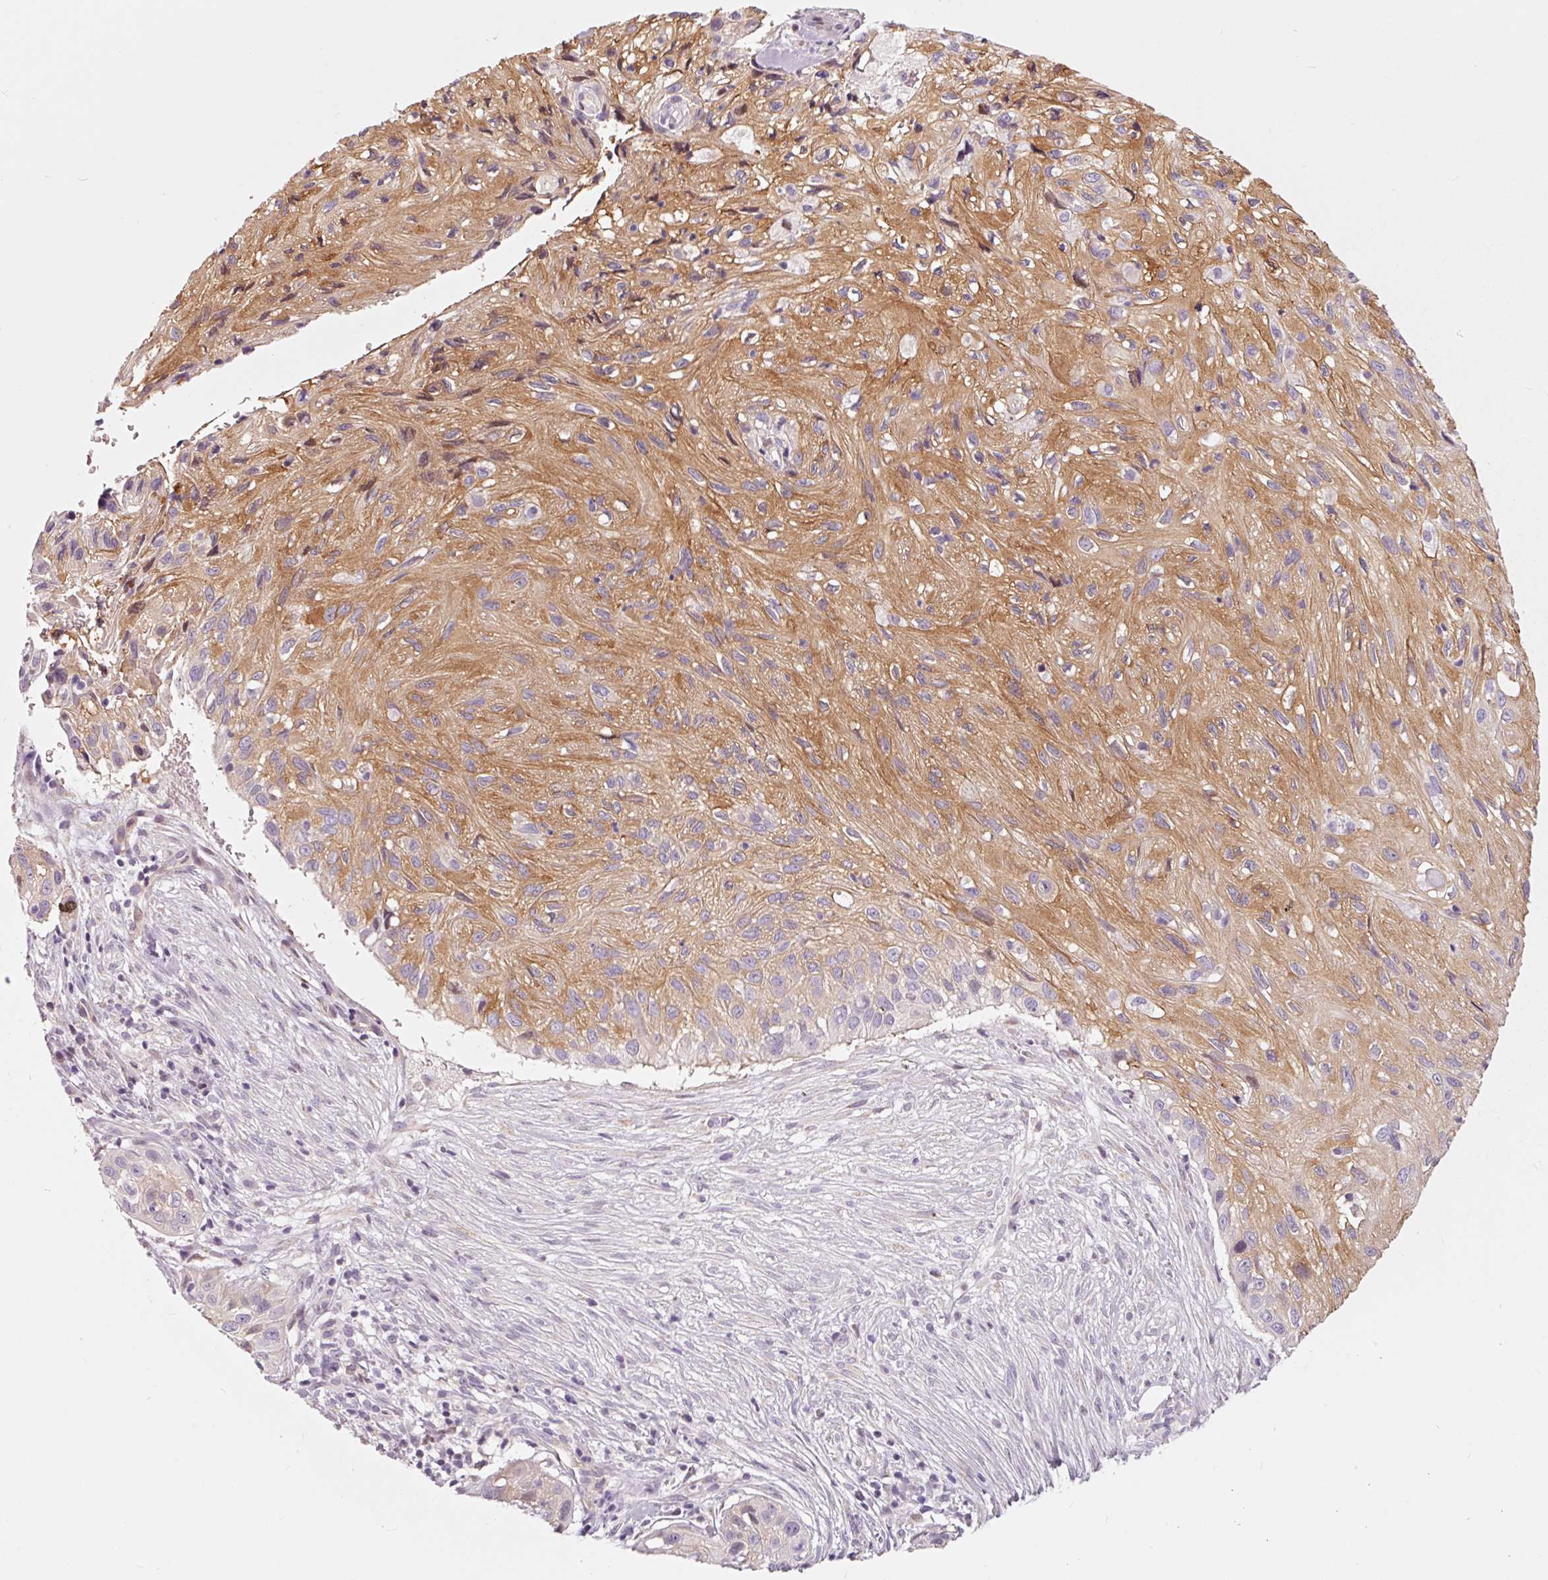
{"staining": {"intensity": "moderate", "quantity": "25%-75%", "location": "cytoplasmic/membranous"}, "tissue": "skin cancer", "cell_type": "Tumor cells", "image_type": "cancer", "snomed": [{"axis": "morphology", "description": "Squamous cell carcinoma, NOS"}, {"axis": "topography", "description": "Skin"}], "caption": "Immunohistochemical staining of skin cancer reveals medium levels of moderate cytoplasmic/membranous expression in approximately 25%-75% of tumor cells. The staining is performed using DAB brown chromogen to label protein expression. The nuclei are counter-stained blue using hematoxylin.", "gene": "DAPP1", "patient": {"sex": "male", "age": 82}}